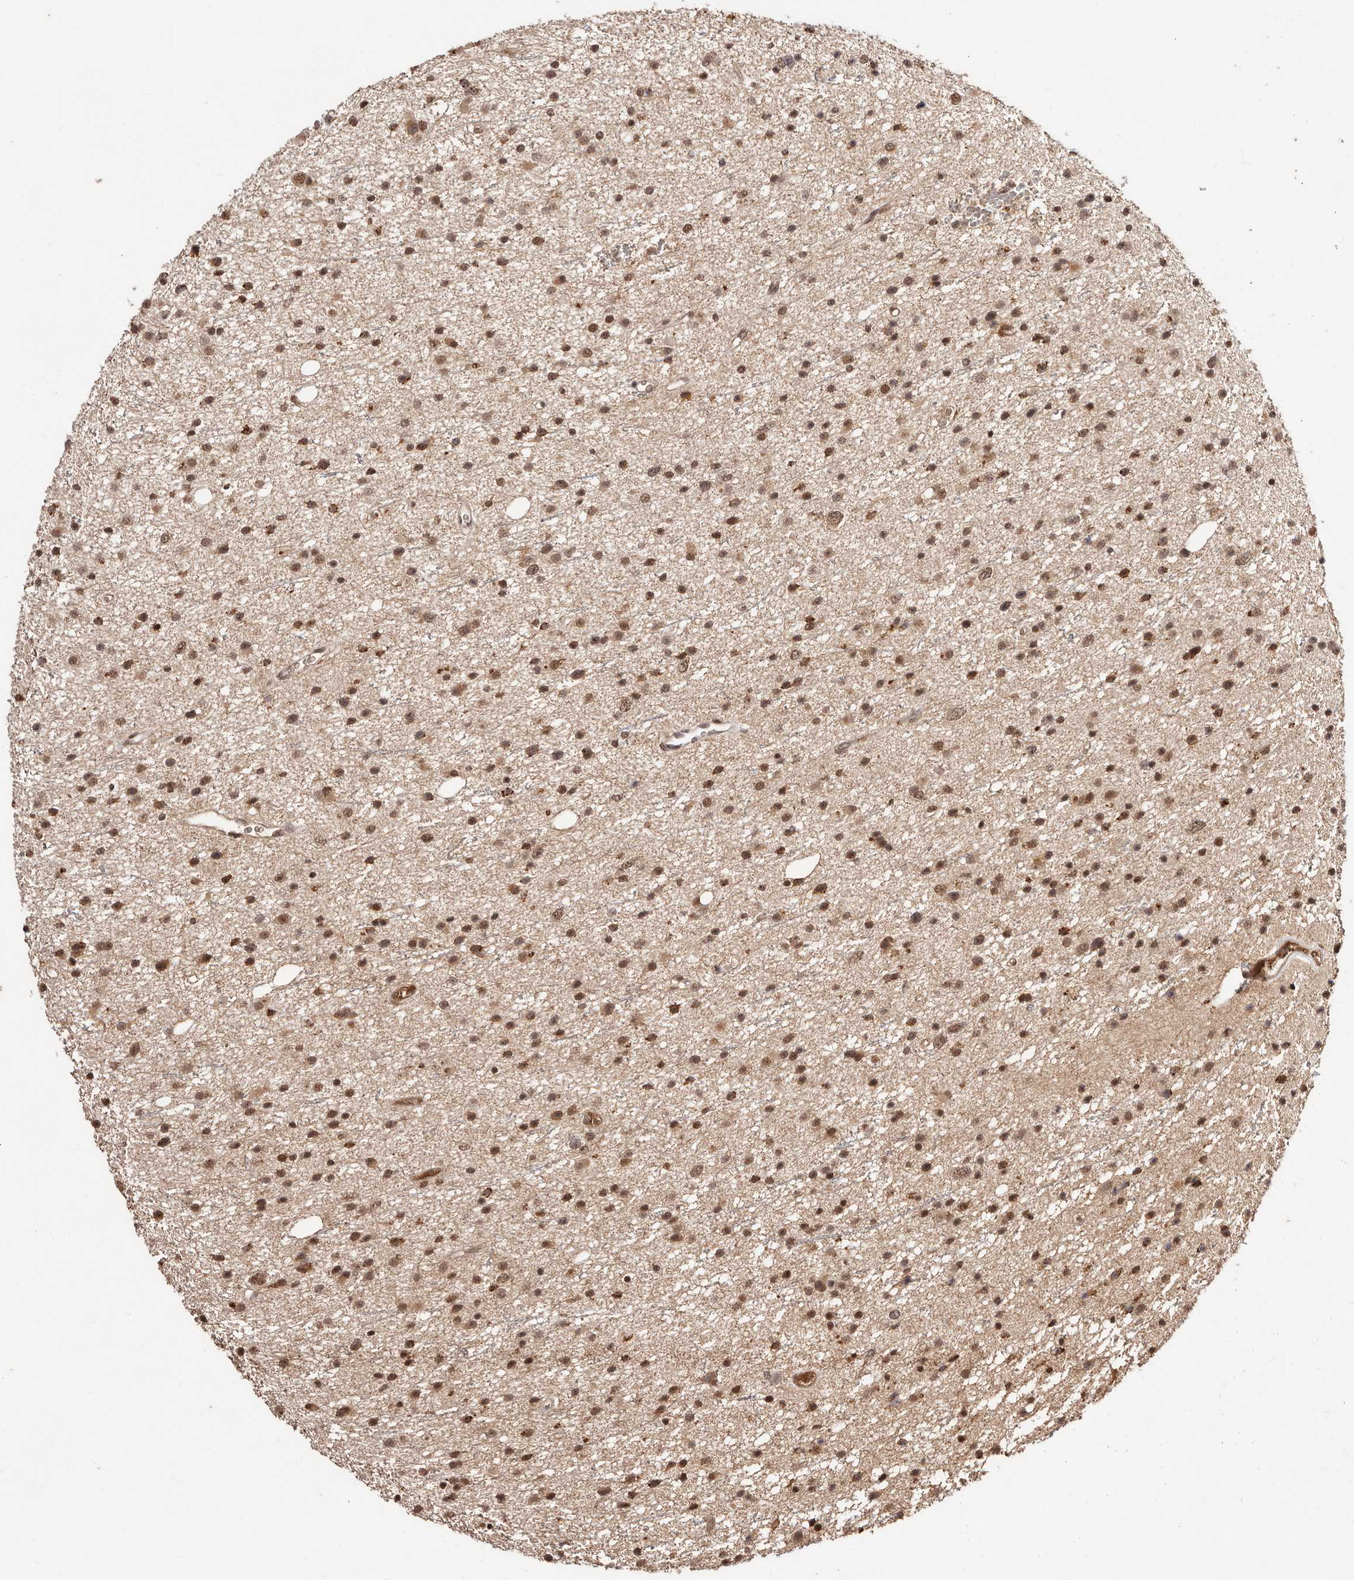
{"staining": {"intensity": "moderate", "quantity": ">75%", "location": "cytoplasmic/membranous,nuclear"}, "tissue": "glioma", "cell_type": "Tumor cells", "image_type": "cancer", "snomed": [{"axis": "morphology", "description": "Glioma, malignant, Low grade"}, {"axis": "topography", "description": "Cerebral cortex"}], "caption": "There is medium levels of moderate cytoplasmic/membranous and nuclear expression in tumor cells of malignant glioma (low-grade), as demonstrated by immunohistochemical staining (brown color).", "gene": "BICRAL", "patient": {"sex": "female", "age": 39}}